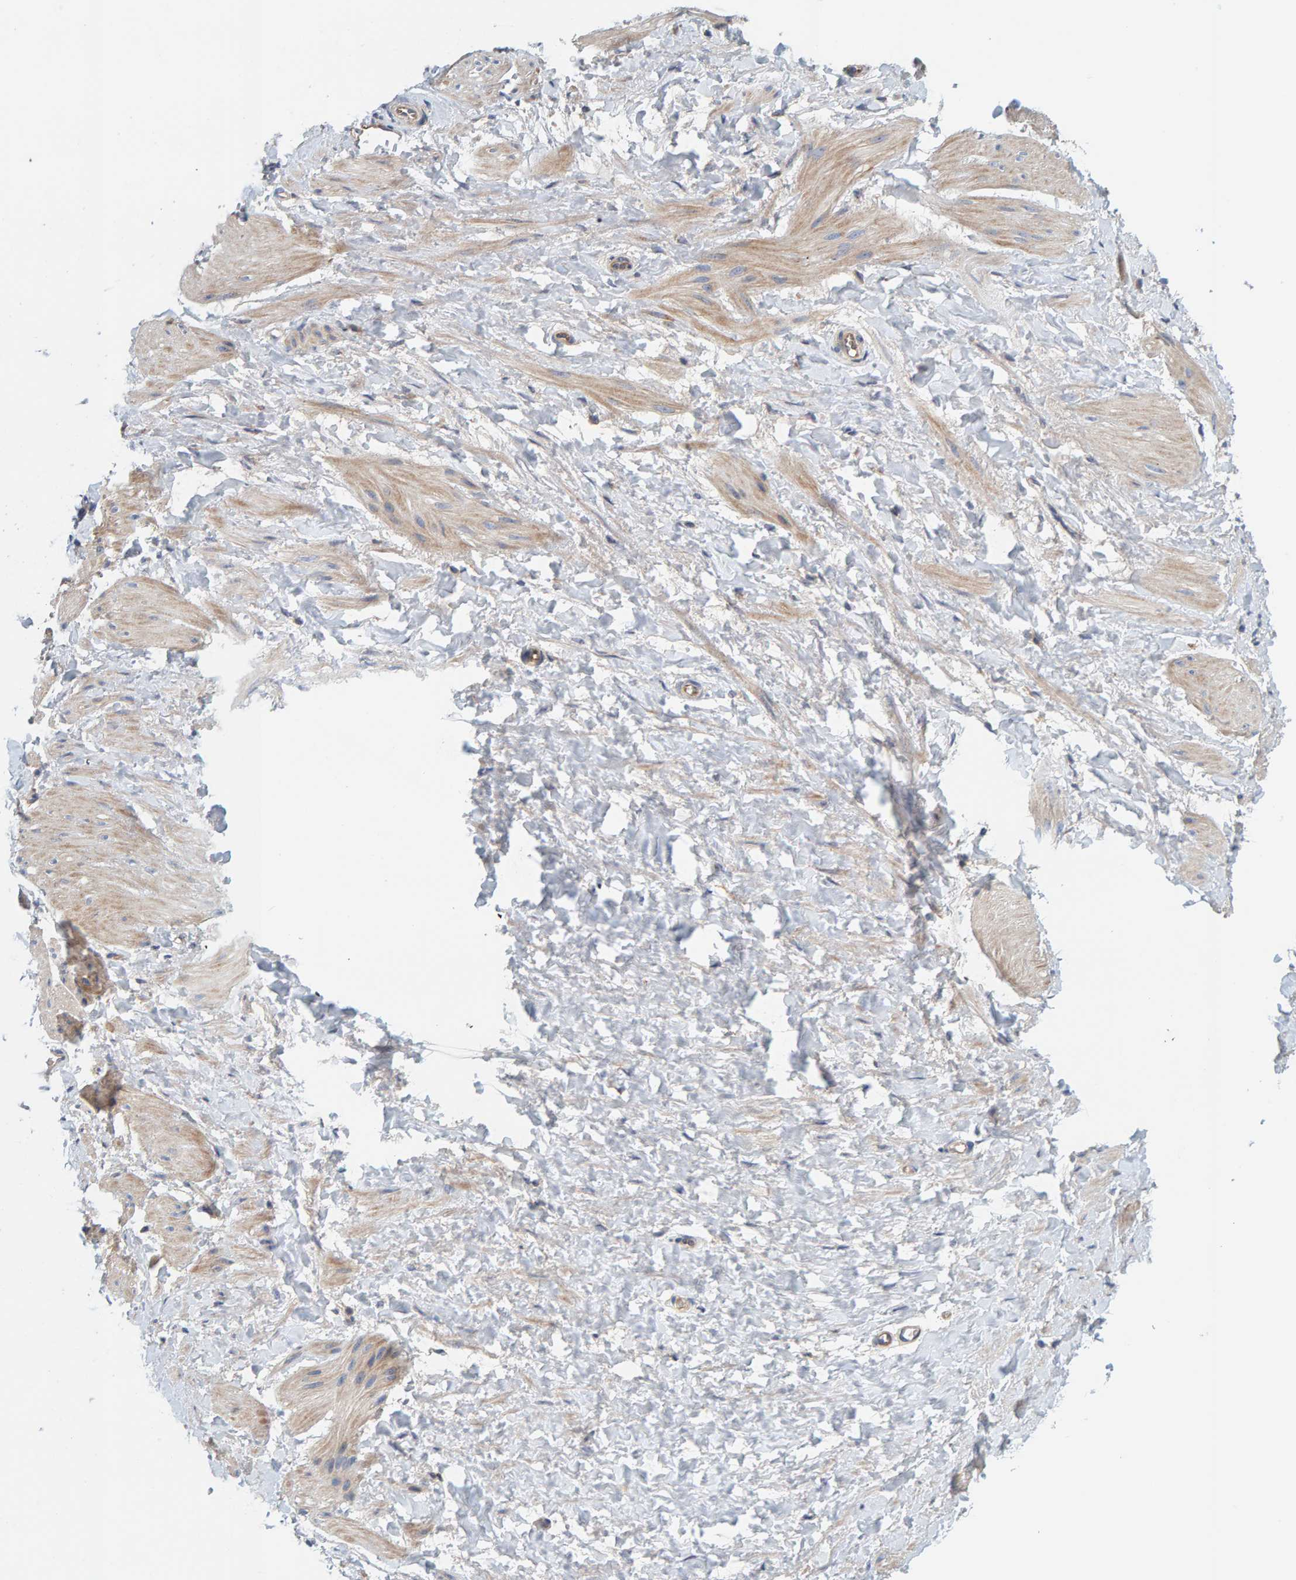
{"staining": {"intensity": "weak", "quantity": ">75%", "location": "cytoplasmic/membranous"}, "tissue": "smooth muscle", "cell_type": "Smooth muscle cells", "image_type": "normal", "snomed": [{"axis": "morphology", "description": "Normal tissue, NOS"}, {"axis": "topography", "description": "Smooth muscle"}], "caption": "Protein expression analysis of benign smooth muscle shows weak cytoplasmic/membranous expression in about >75% of smooth muscle cells.", "gene": "CCM2", "patient": {"sex": "male", "age": 16}}